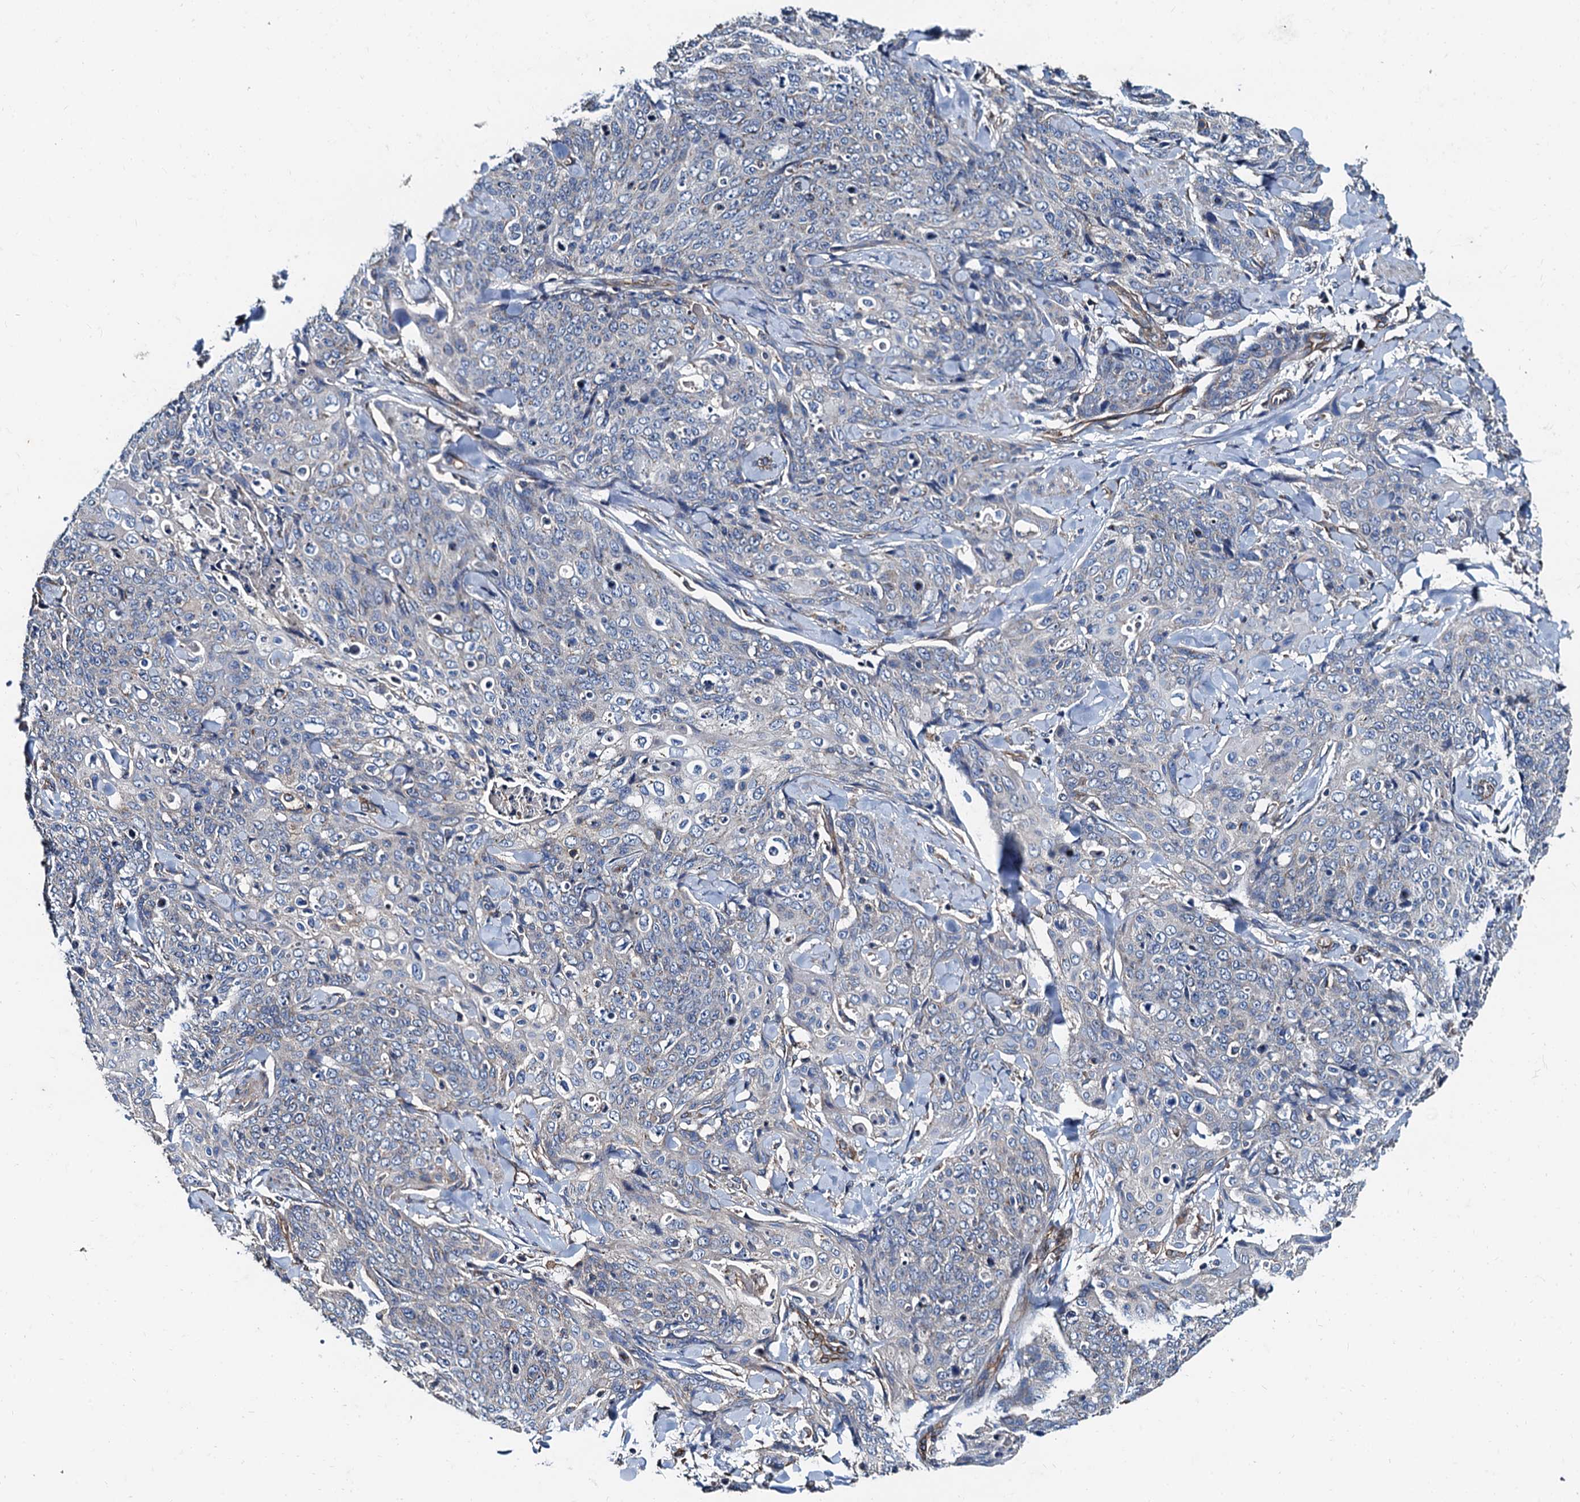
{"staining": {"intensity": "negative", "quantity": "none", "location": "none"}, "tissue": "skin cancer", "cell_type": "Tumor cells", "image_type": "cancer", "snomed": [{"axis": "morphology", "description": "Squamous cell carcinoma, NOS"}, {"axis": "topography", "description": "Skin"}, {"axis": "topography", "description": "Vulva"}], "caption": "Skin cancer stained for a protein using IHC displays no expression tumor cells.", "gene": "NGRN", "patient": {"sex": "female", "age": 85}}